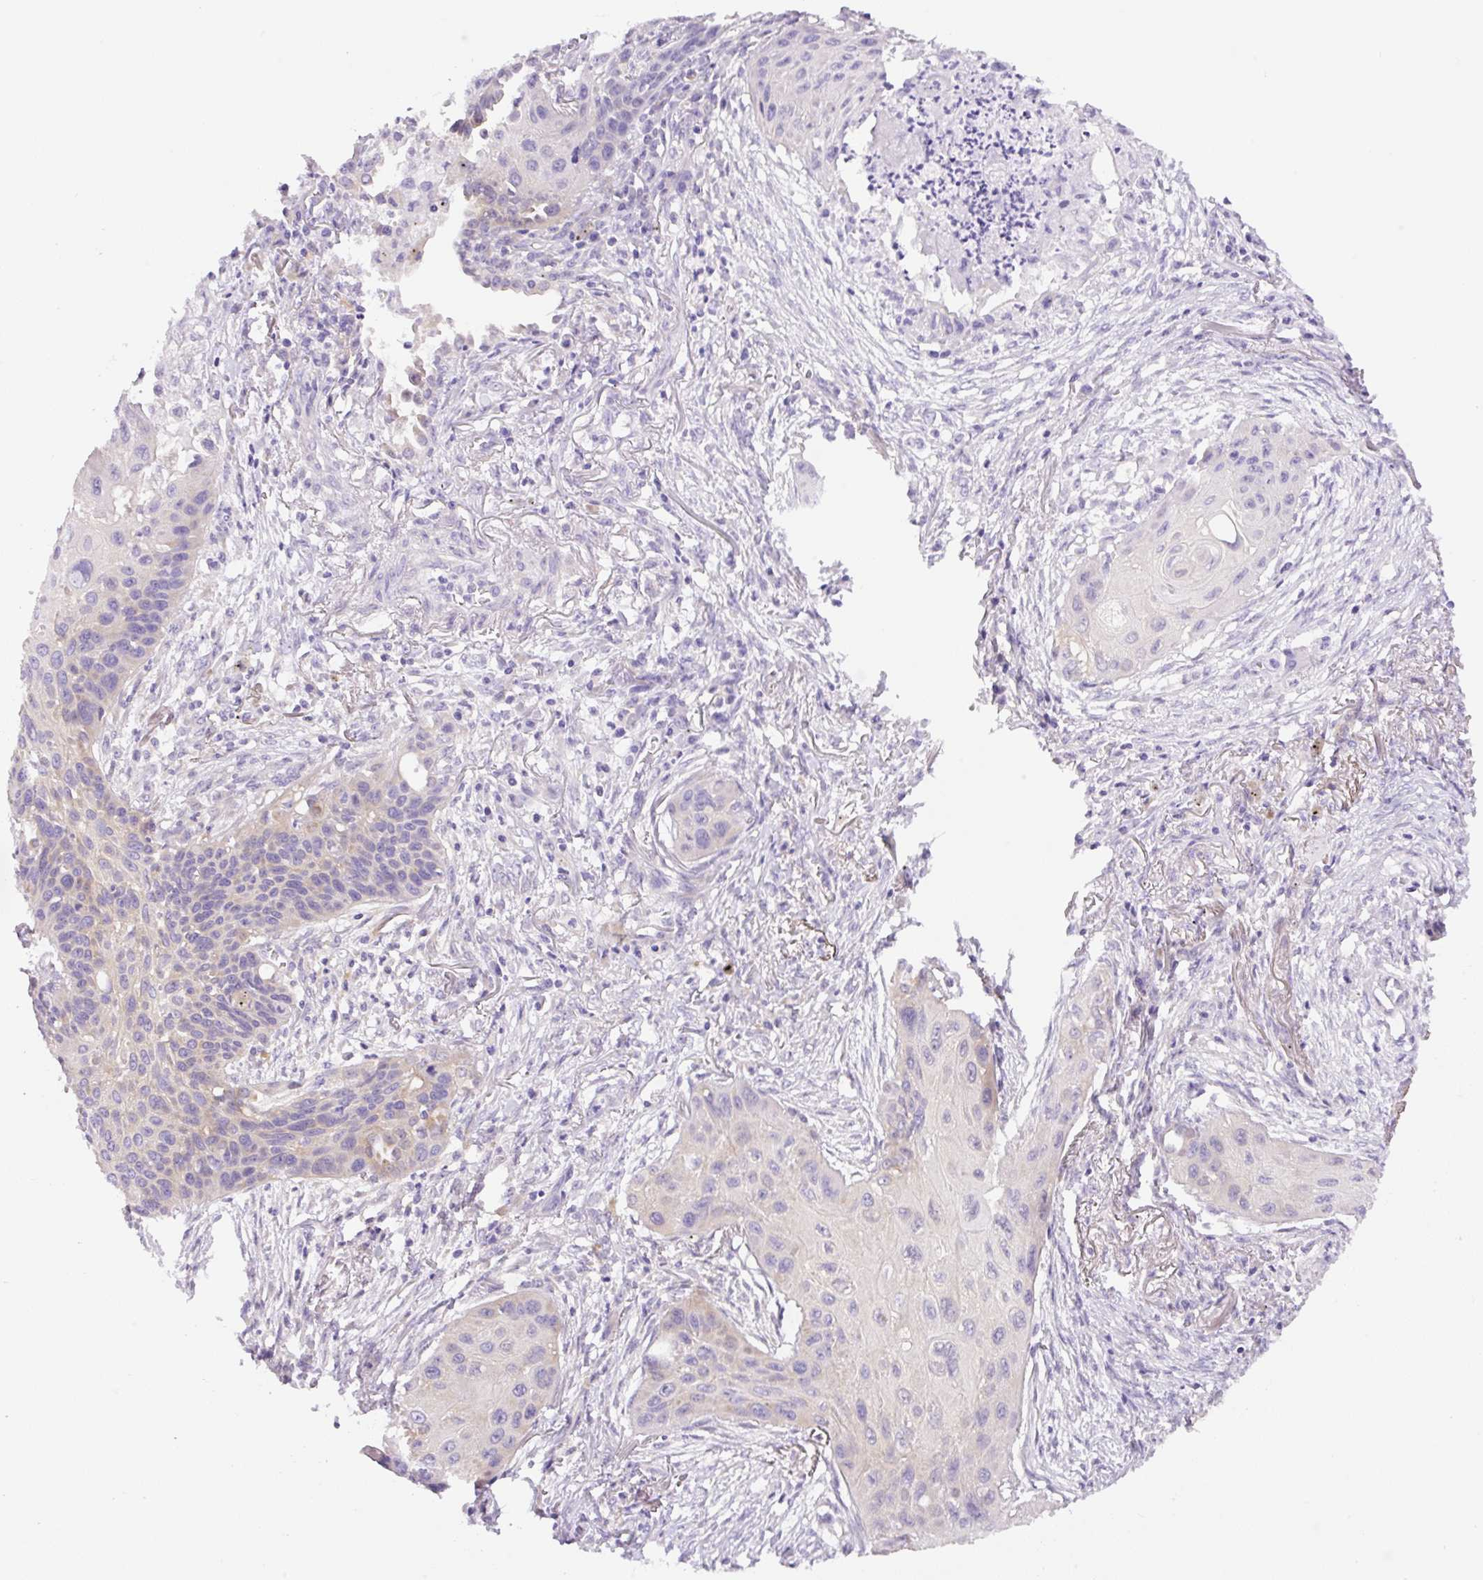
{"staining": {"intensity": "weak", "quantity": "<25%", "location": "cytoplasmic/membranous"}, "tissue": "lung cancer", "cell_type": "Tumor cells", "image_type": "cancer", "snomed": [{"axis": "morphology", "description": "Squamous cell carcinoma, NOS"}, {"axis": "topography", "description": "Lung"}], "caption": "IHC histopathology image of human lung cancer (squamous cell carcinoma) stained for a protein (brown), which reveals no expression in tumor cells.", "gene": "CAMK2B", "patient": {"sex": "male", "age": 71}}